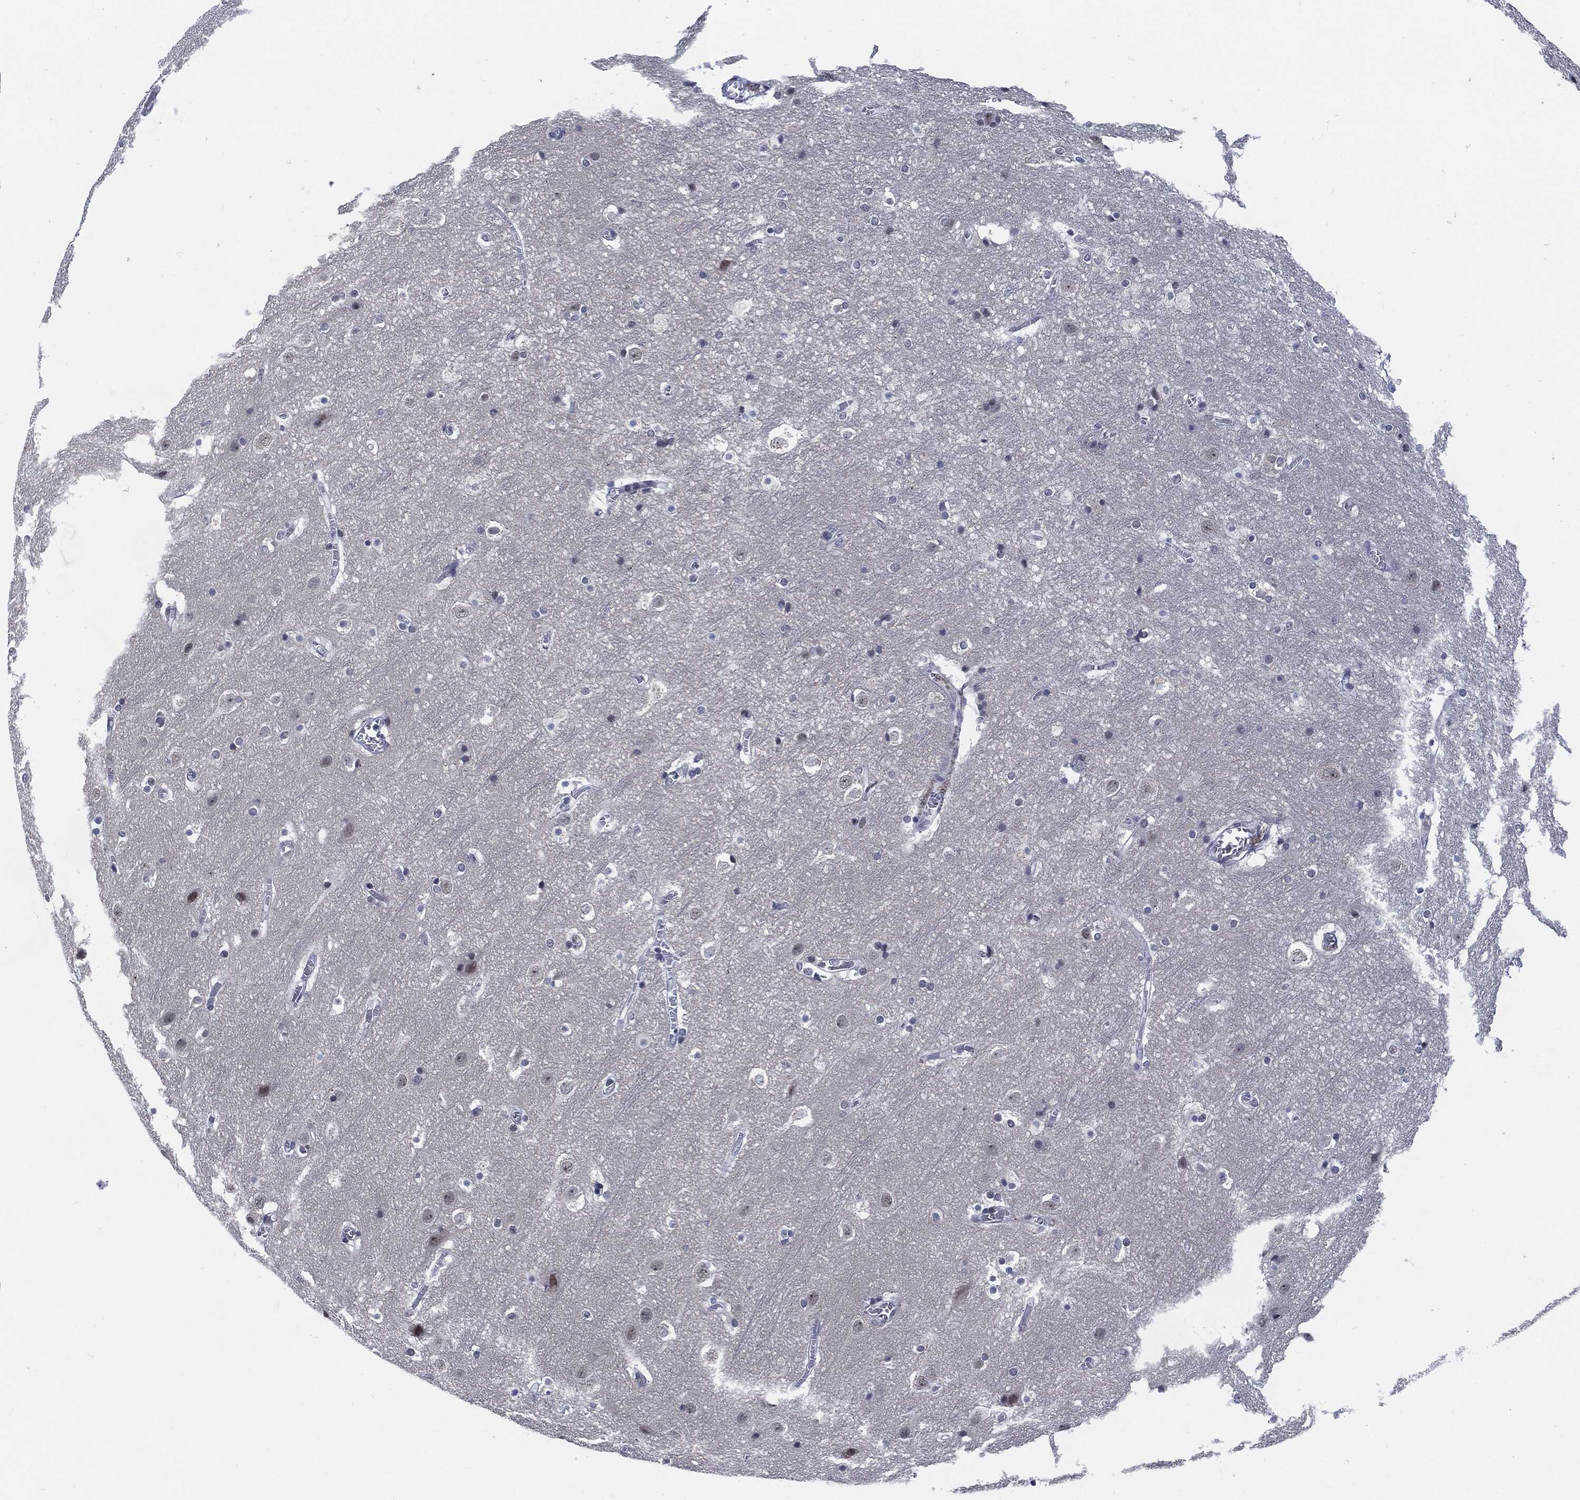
{"staining": {"intensity": "negative", "quantity": "none", "location": "none"}, "tissue": "cerebral cortex", "cell_type": "Endothelial cells", "image_type": "normal", "snomed": [{"axis": "morphology", "description": "Normal tissue, NOS"}, {"axis": "topography", "description": "Cerebral cortex"}], "caption": "An IHC micrograph of normal cerebral cortex is shown. There is no staining in endothelial cells of cerebral cortex. (DAB immunohistochemistry (IHC), high magnification).", "gene": "AKT2", "patient": {"sex": "male", "age": 59}}